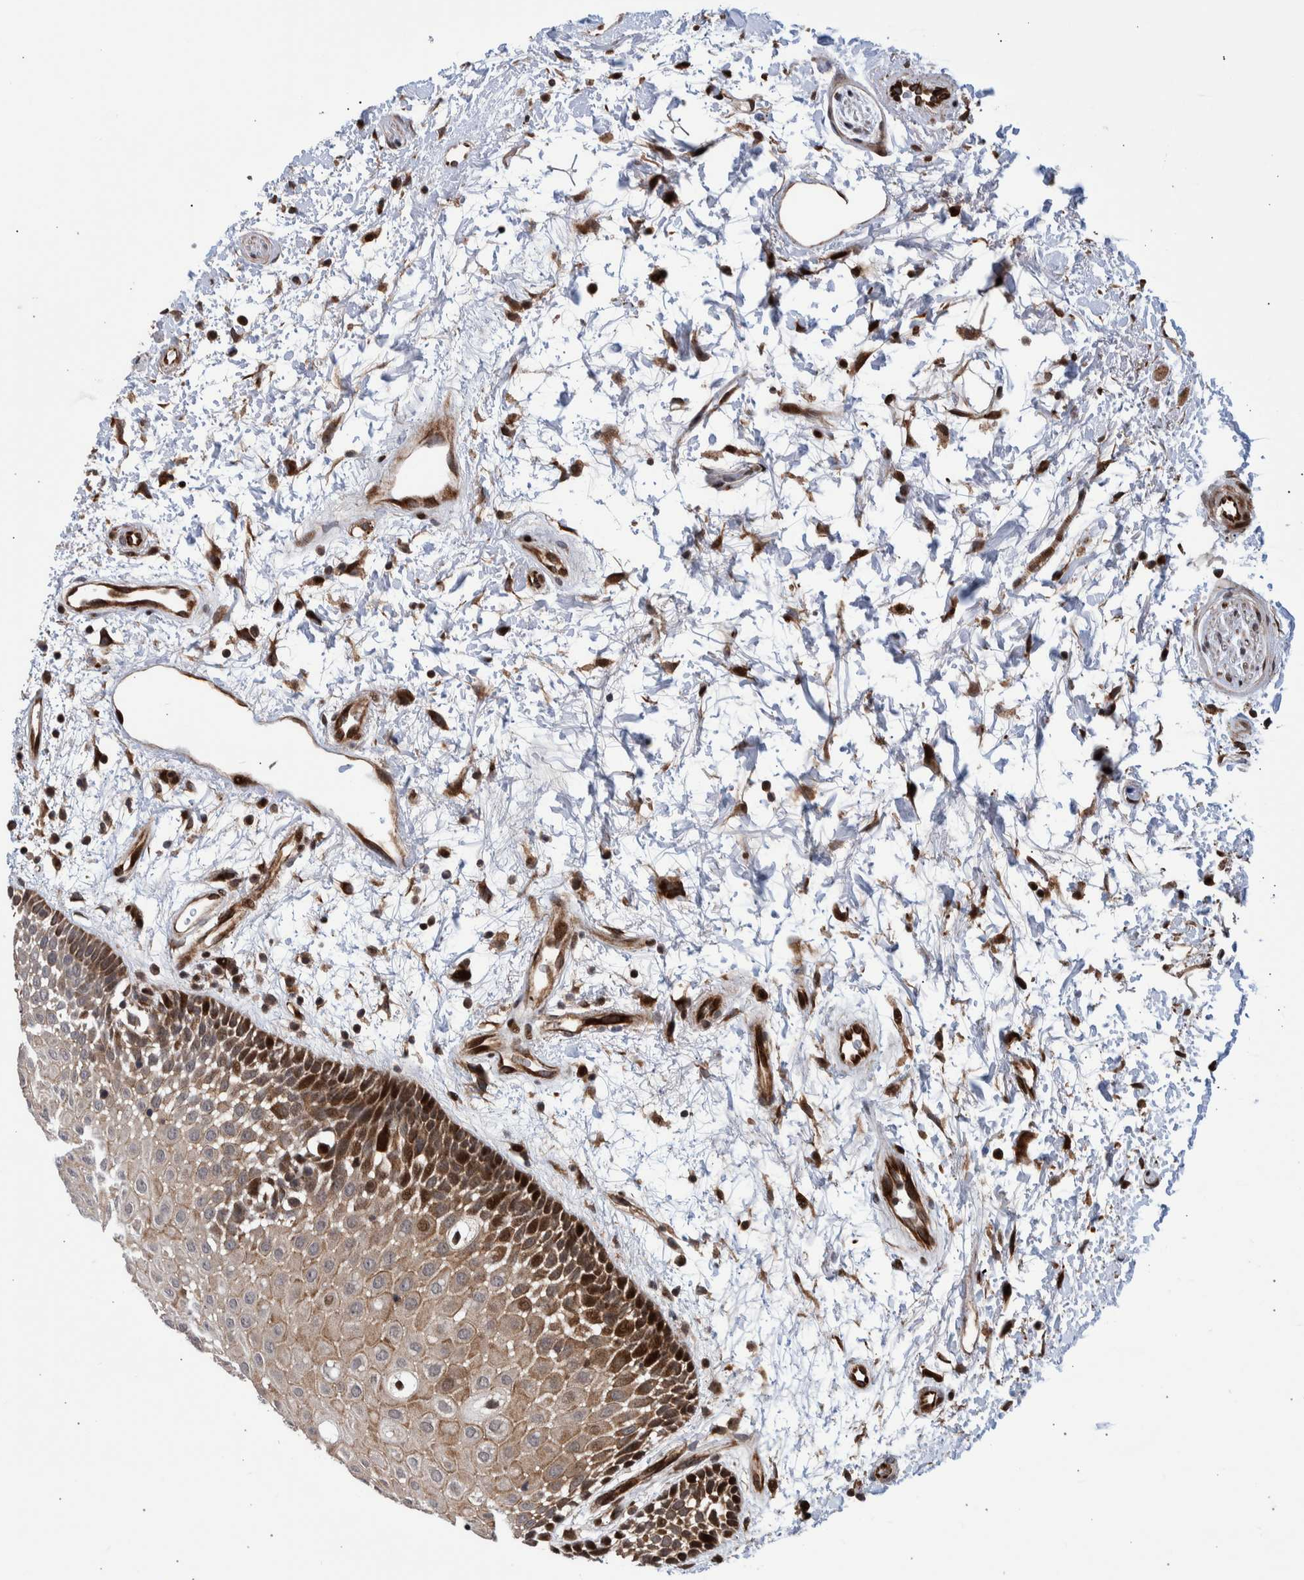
{"staining": {"intensity": "moderate", "quantity": ">75%", "location": "cytoplasmic/membranous,nuclear"}, "tissue": "oral mucosa", "cell_type": "Squamous epithelial cells", "image_type": "normal", "snomed": [{"axis": "morphology", "description": "Normal tissue, NOS"}, {"axis": "topography", "description": "Skeletal muscle"}, {"axis": "topography", "description": "Oral tissue"}, {"axis": "topography", "description": "Peripheral nerve tissue"}], "caption": "The micrograph shows staining of normal oral mucosa, revealing moderate cytoplasmic/membranous,nuclear protein expression (brown color) within squamous epithelial cells.", "gene": "SHISA6", "patient": {"sex": "female", "age": 84}}